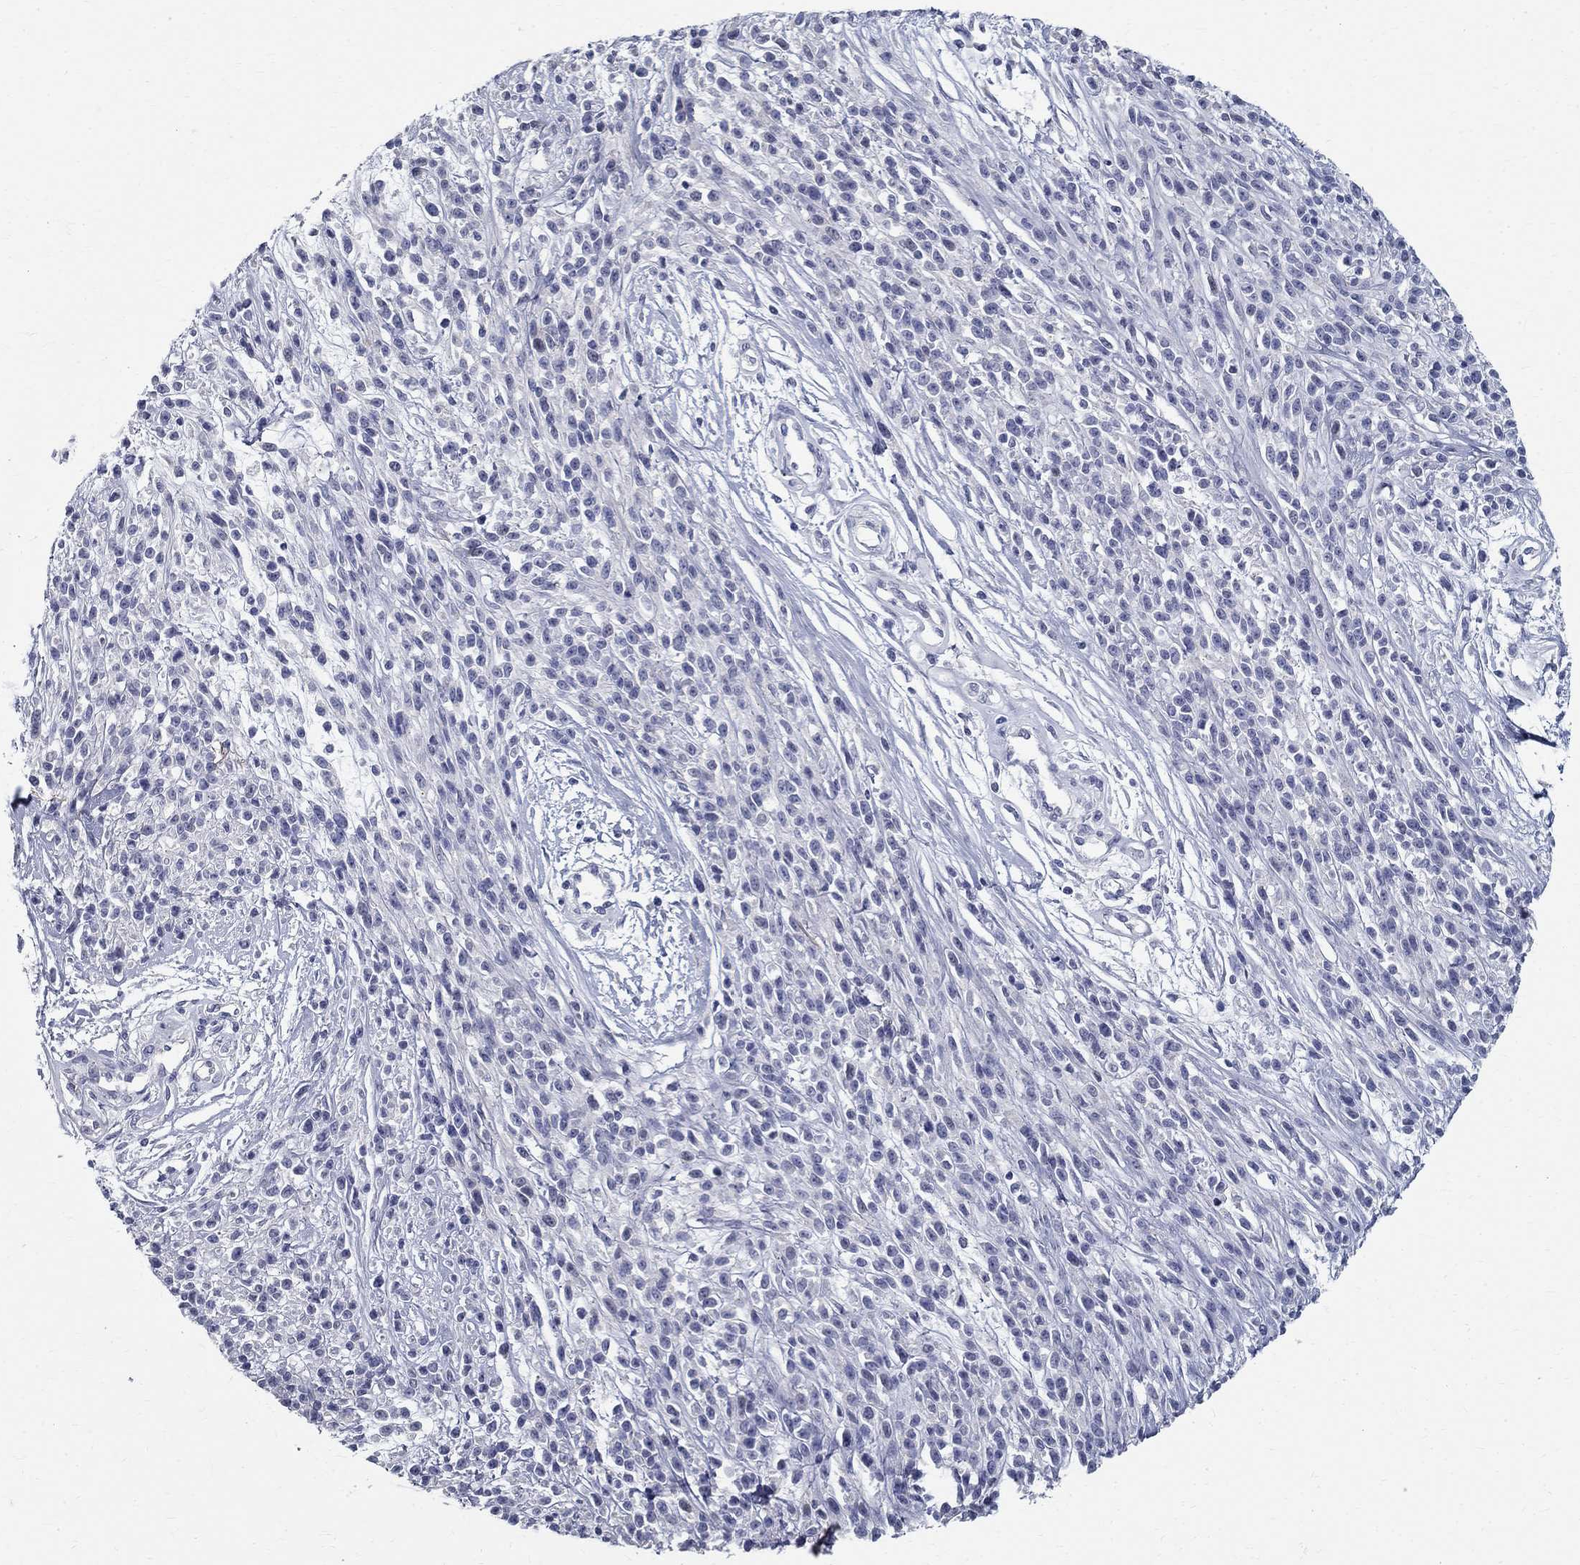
{"staining": {"intensity": "negative", "quantity": "none", "location": "none"}, "tissue": "melanoma", "cell_type": "Tumor cells", "image_type": "cancer", "snomed": [{"axis": "morphology", "description": "Malignant melanoma, NOS"}, {"axis": "topography", "description": "Skin"}, {"axis": "topography", "description": "Skin of trunk"}], "caption": "IHC histopathology image of neoplastic tissue: melanoma stained with DAB exhibits no significant protein expression in tumor cells. (DAB IHC with hematoxylin counter stain).", "gene": "TGM4", "patient": {"sex": "male", "age": 74}}